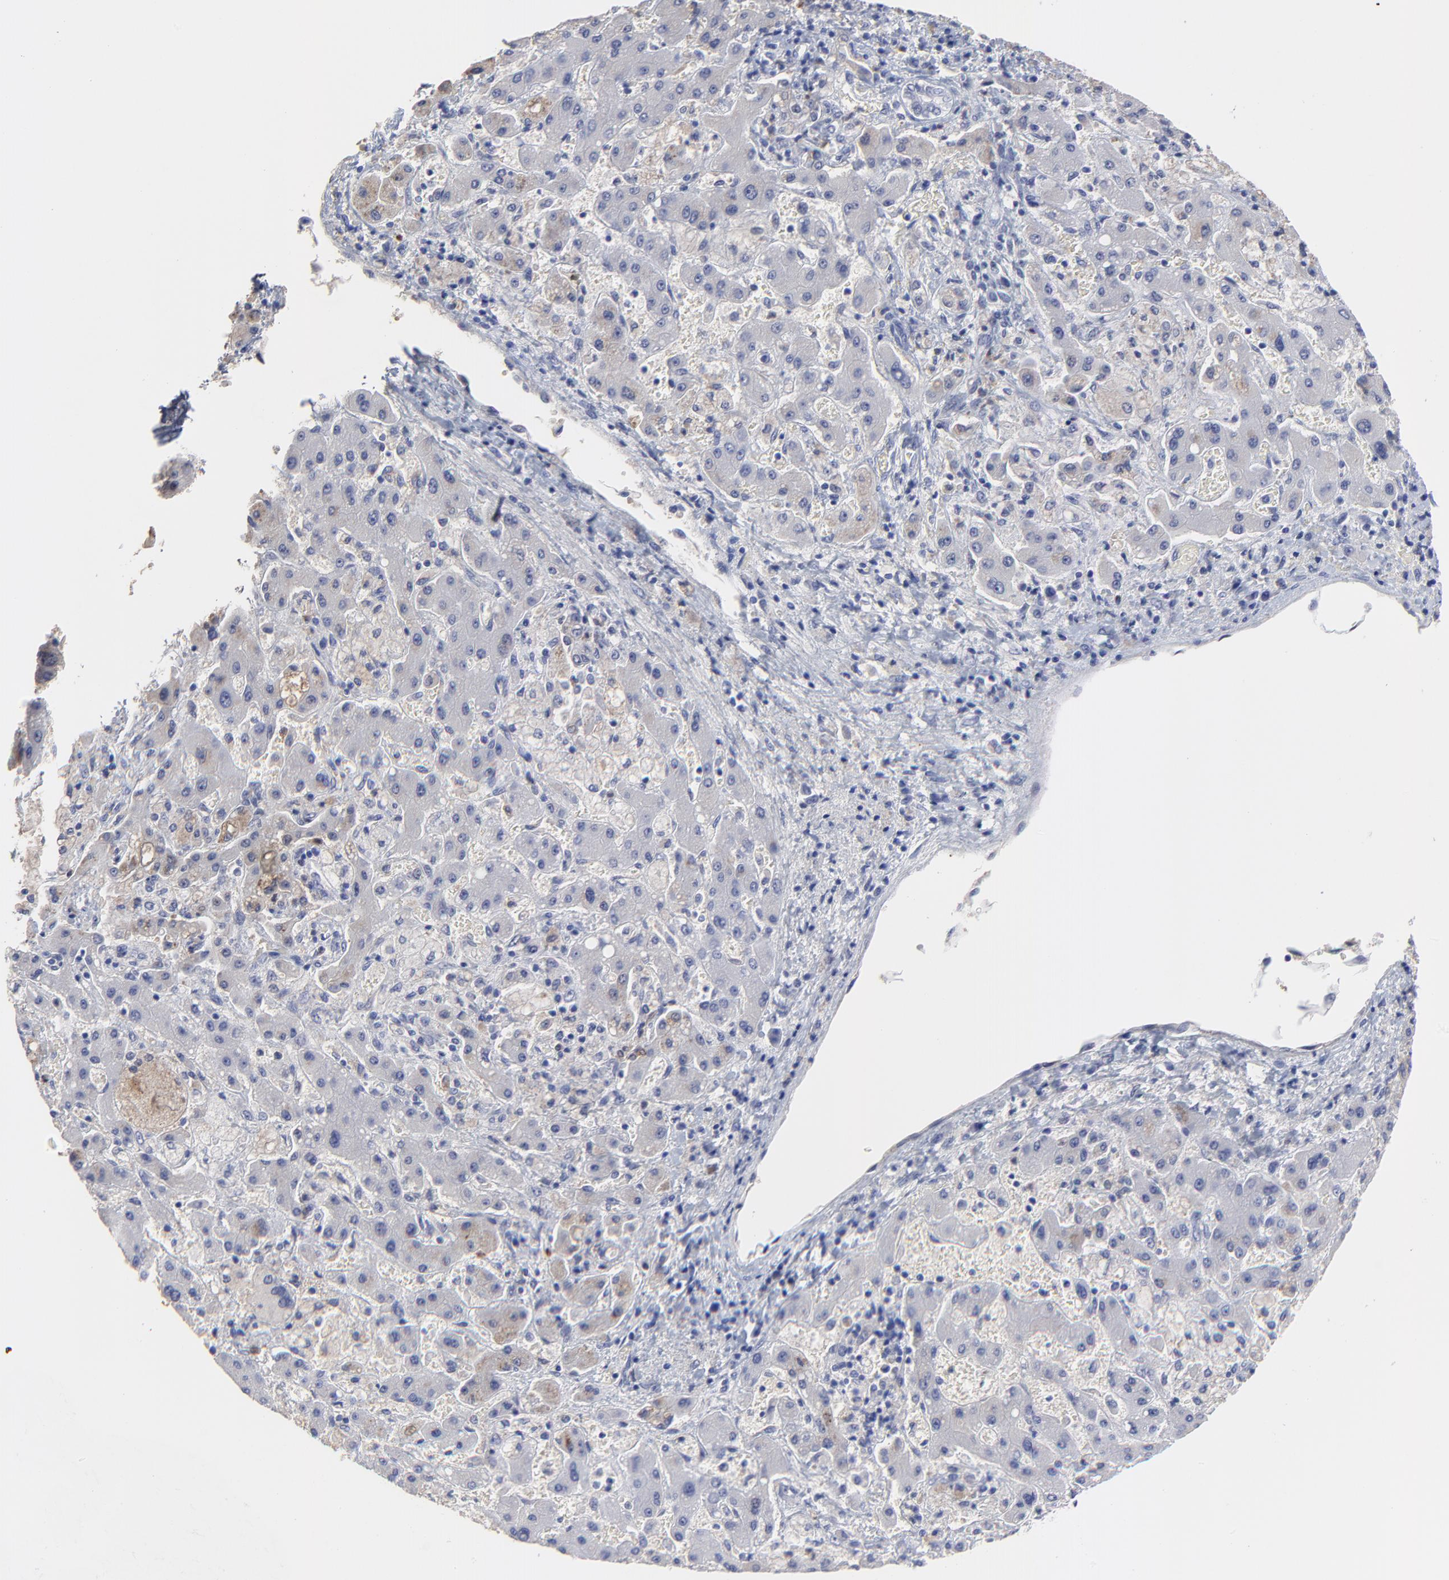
{"staining": {"intensity": "weak", "quantity": "<25%", "location": "cytoplasmic/membranous"}, "tissue": "liver cancer", "cell_type": "Tumor cells", "image_type": "cancer", "snomed": [{"axis": "morphology", "description": "Cholangiocarcinoma"}, {"axis": "topography", "description": "Liver"}], "caption": "This is a micrograph of immunohistochemistry (IHC) staining of liver cholangiocarcinoma, which shows no expression in tumor cells.", "gene": "SMARCA1", "patient": {"sex": "male", "age": 50}}